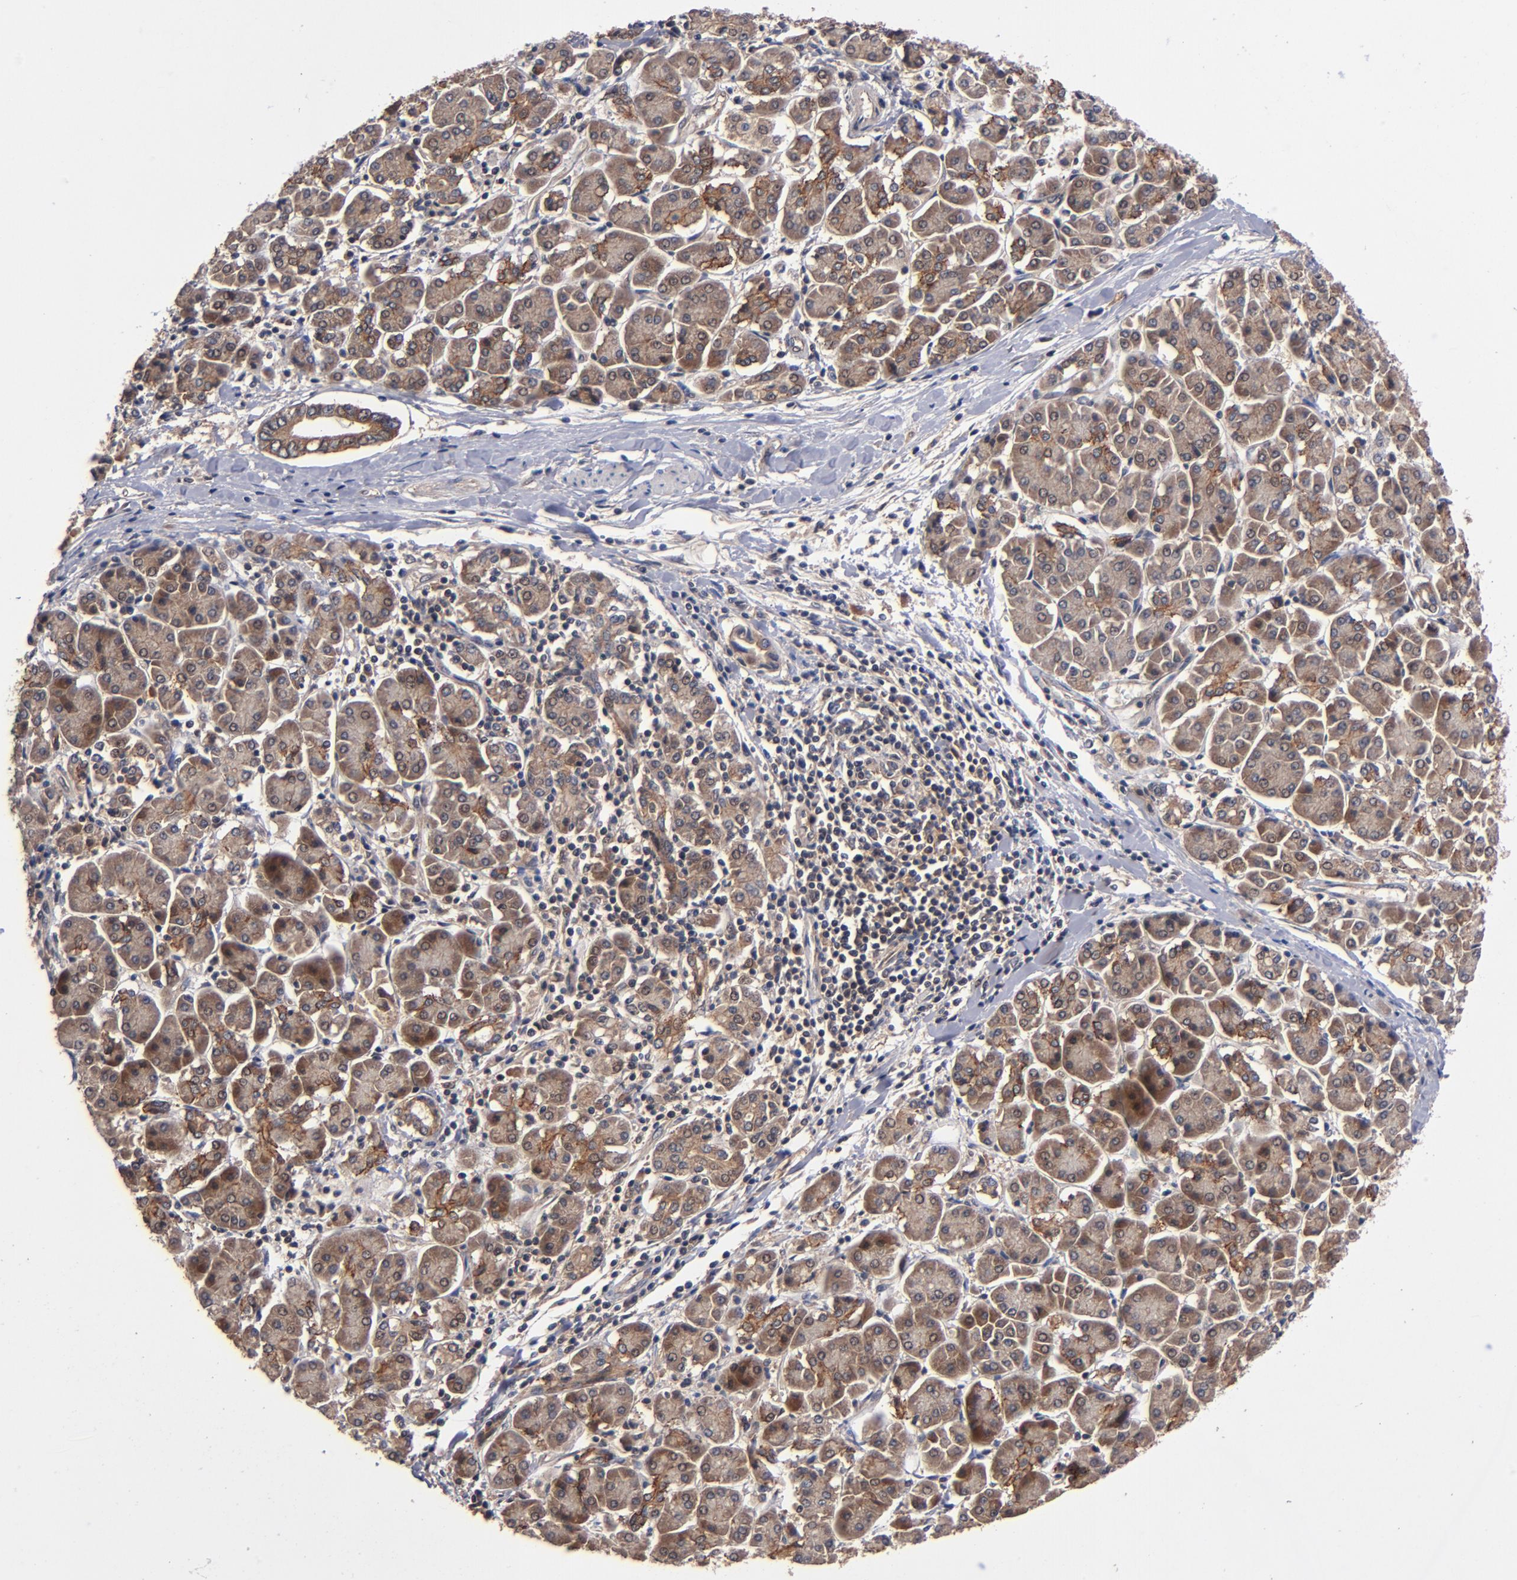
{"staining": {"intensity": "moderate", "quantity": ">75%", "location": "cytoplasmic/membranous"}, "tissue": "pancreatic cancer", "cell_type": "Tumor cells", "image_type": "cancer", "snomed": [{"axis": "morphology", "description": "Adenocarcinoma, NOS"}, {"axis": "topography", "description": "Pancreas"}], "caption": "This micrograph exhibits adenocarcinoma (pancreatic) stained with IHC to label a protein in brown. The cytoplasmic/membranous of tumor cells show moderate positivity for the protein. Nuclei are counter-stained blue.", "gene": "BDKRB1", "patient": {"sex": "female", "age": 57}}